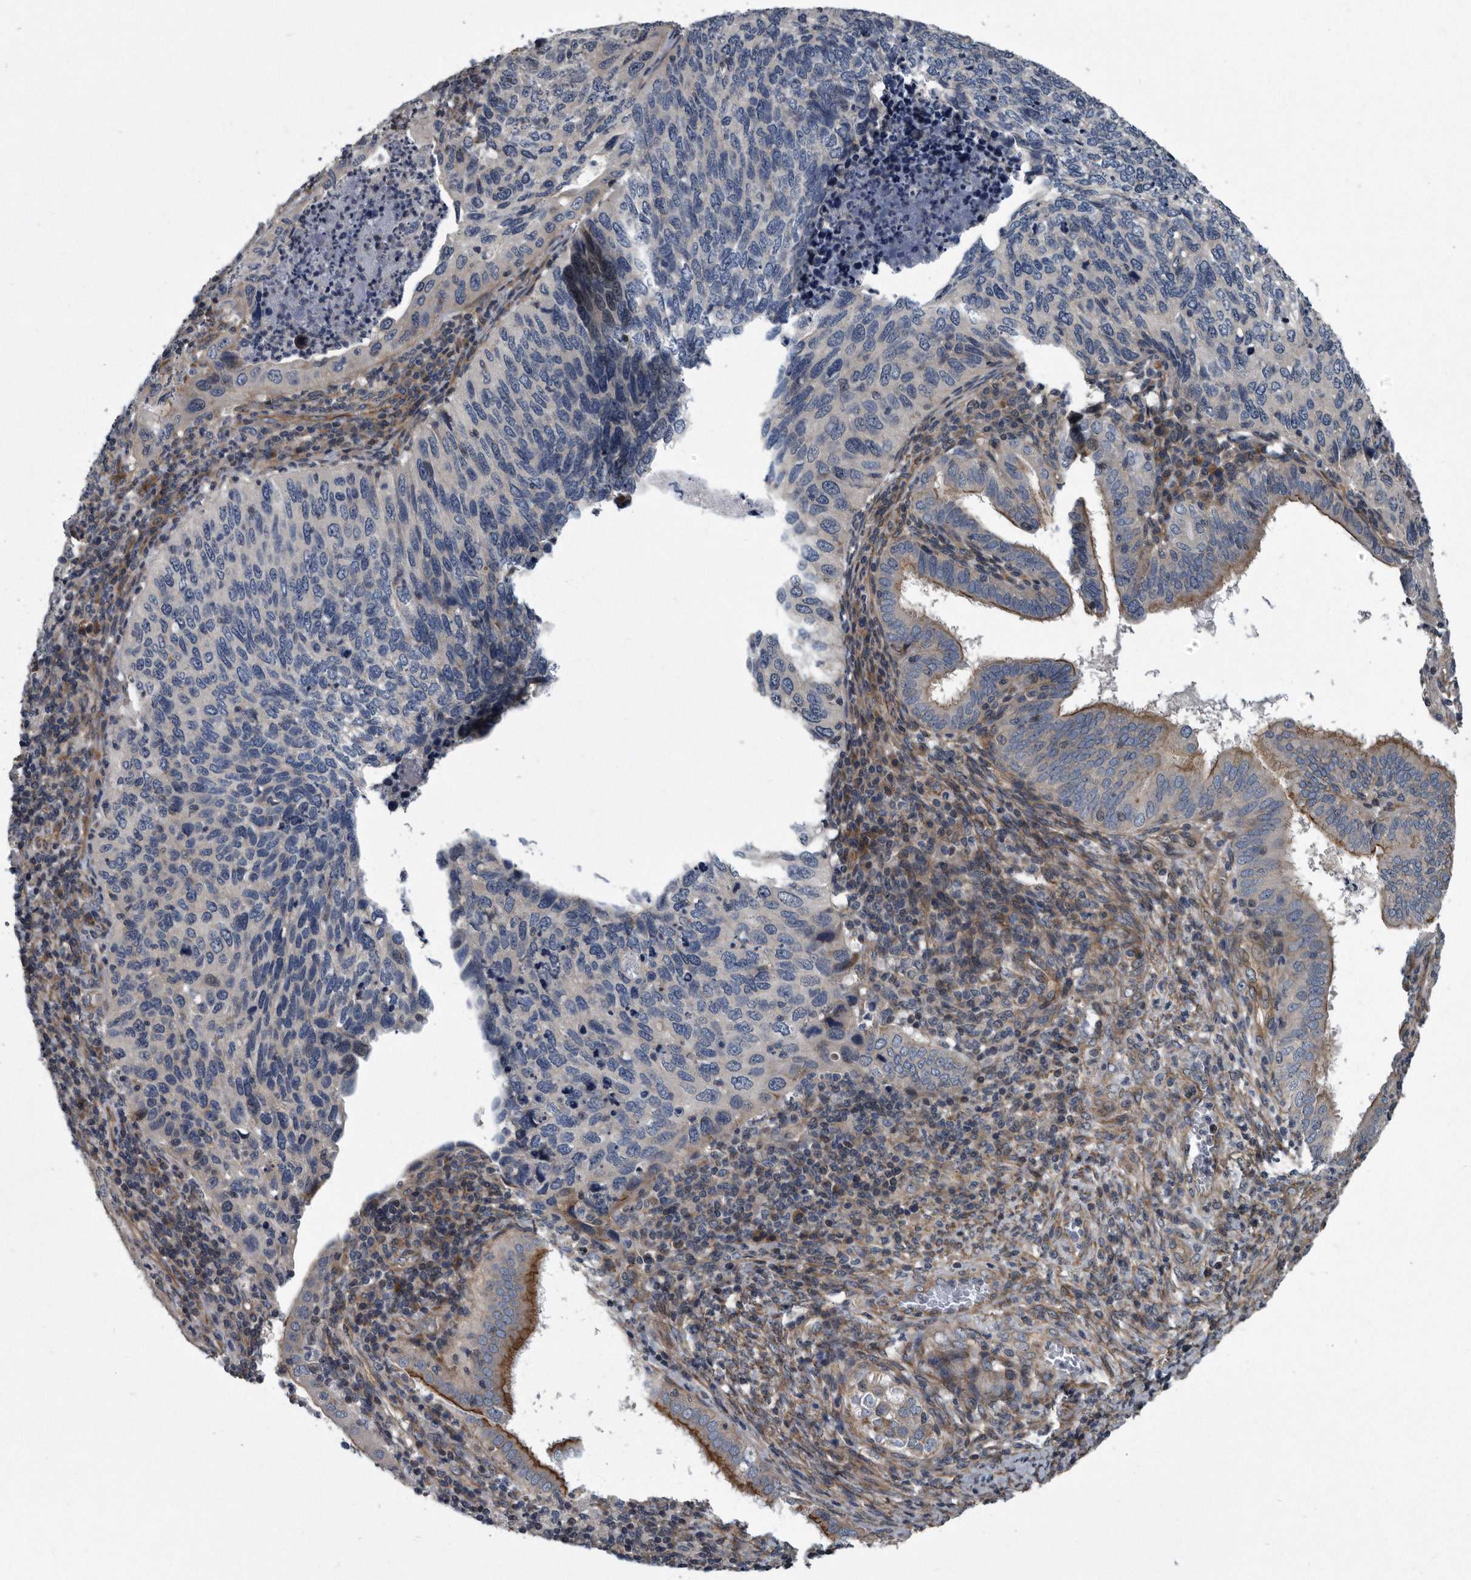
{"staining": {"intensity": "negative", "quantity": "none", "location": "none"}, "tissue": "cervical cancer", "cell_type": "Tumor cells", "image_type": "cancer", "snomed": [{"axis": "morphology", "description": "Squamous cell carcinoma, NOS"}, {"axis": "topography", "description": "Cervix"}], "caption": "The IHC micrograph has no significant positivity in tumor cells of cervical cancer tissue.", "gene": "ARMCX1", "patient": {"sex": "female", "age": 38}}